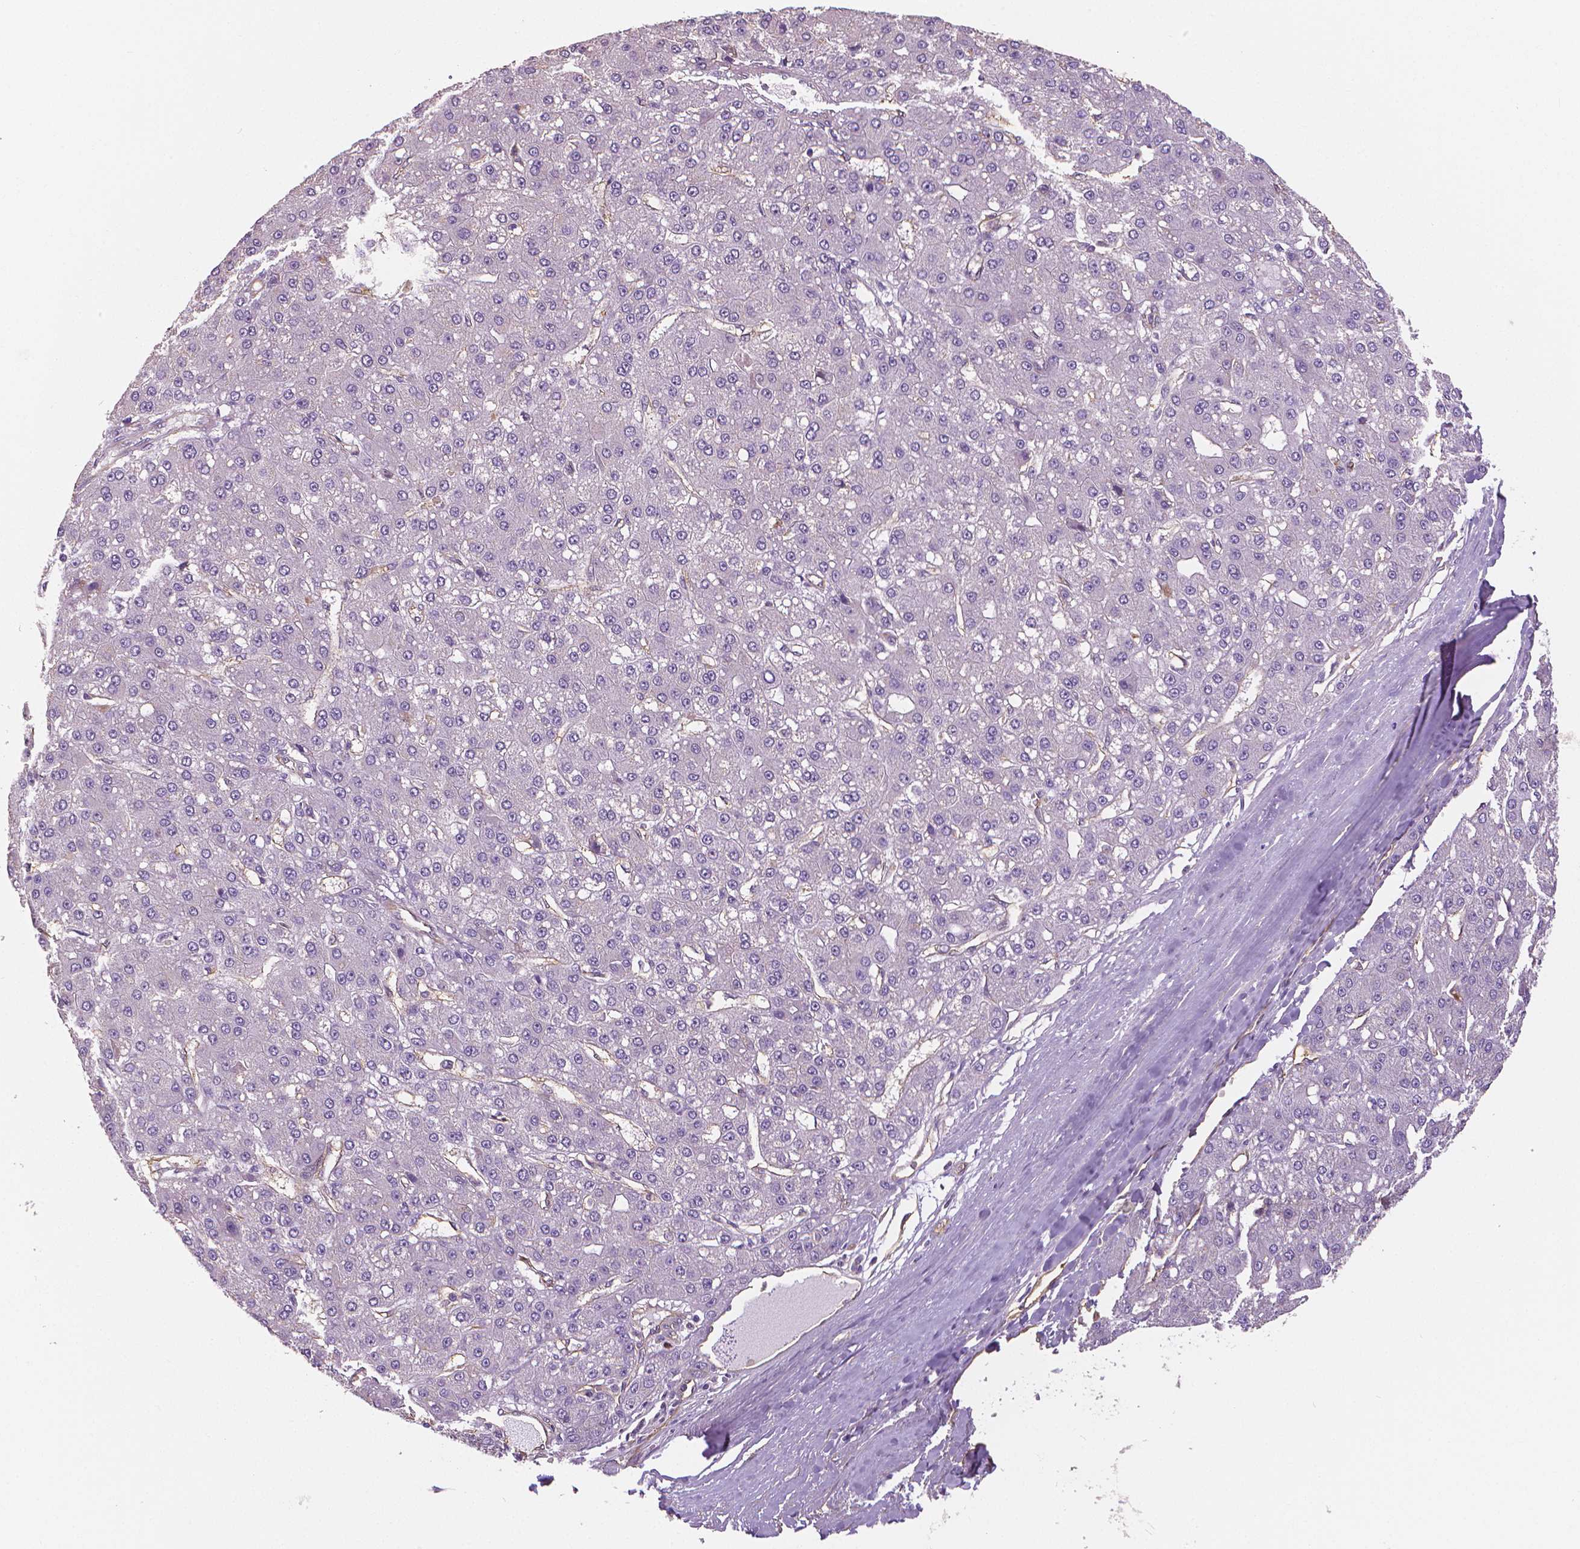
{"staining": {"intensity": "negative", "quantity": "none", "location": "none"}, "tissue": "liver cancer", "cell_type": "Tumor cells", "image_type": "cancer", "snomed": [{"axis": "morphology", "description": "Carcinoma, Hepatocellular, NOS"}, {"axis": "topography", "description": "Liver"}], "caption": "An immunohistochemistry histopathology image of hepatocellular carcinoma (liver) is shown. There is no staining in tumor cells of hepatocellular carcinoma (liver).", "gene": "MKI67", "patient": {"sex": "male", "age": 67}}